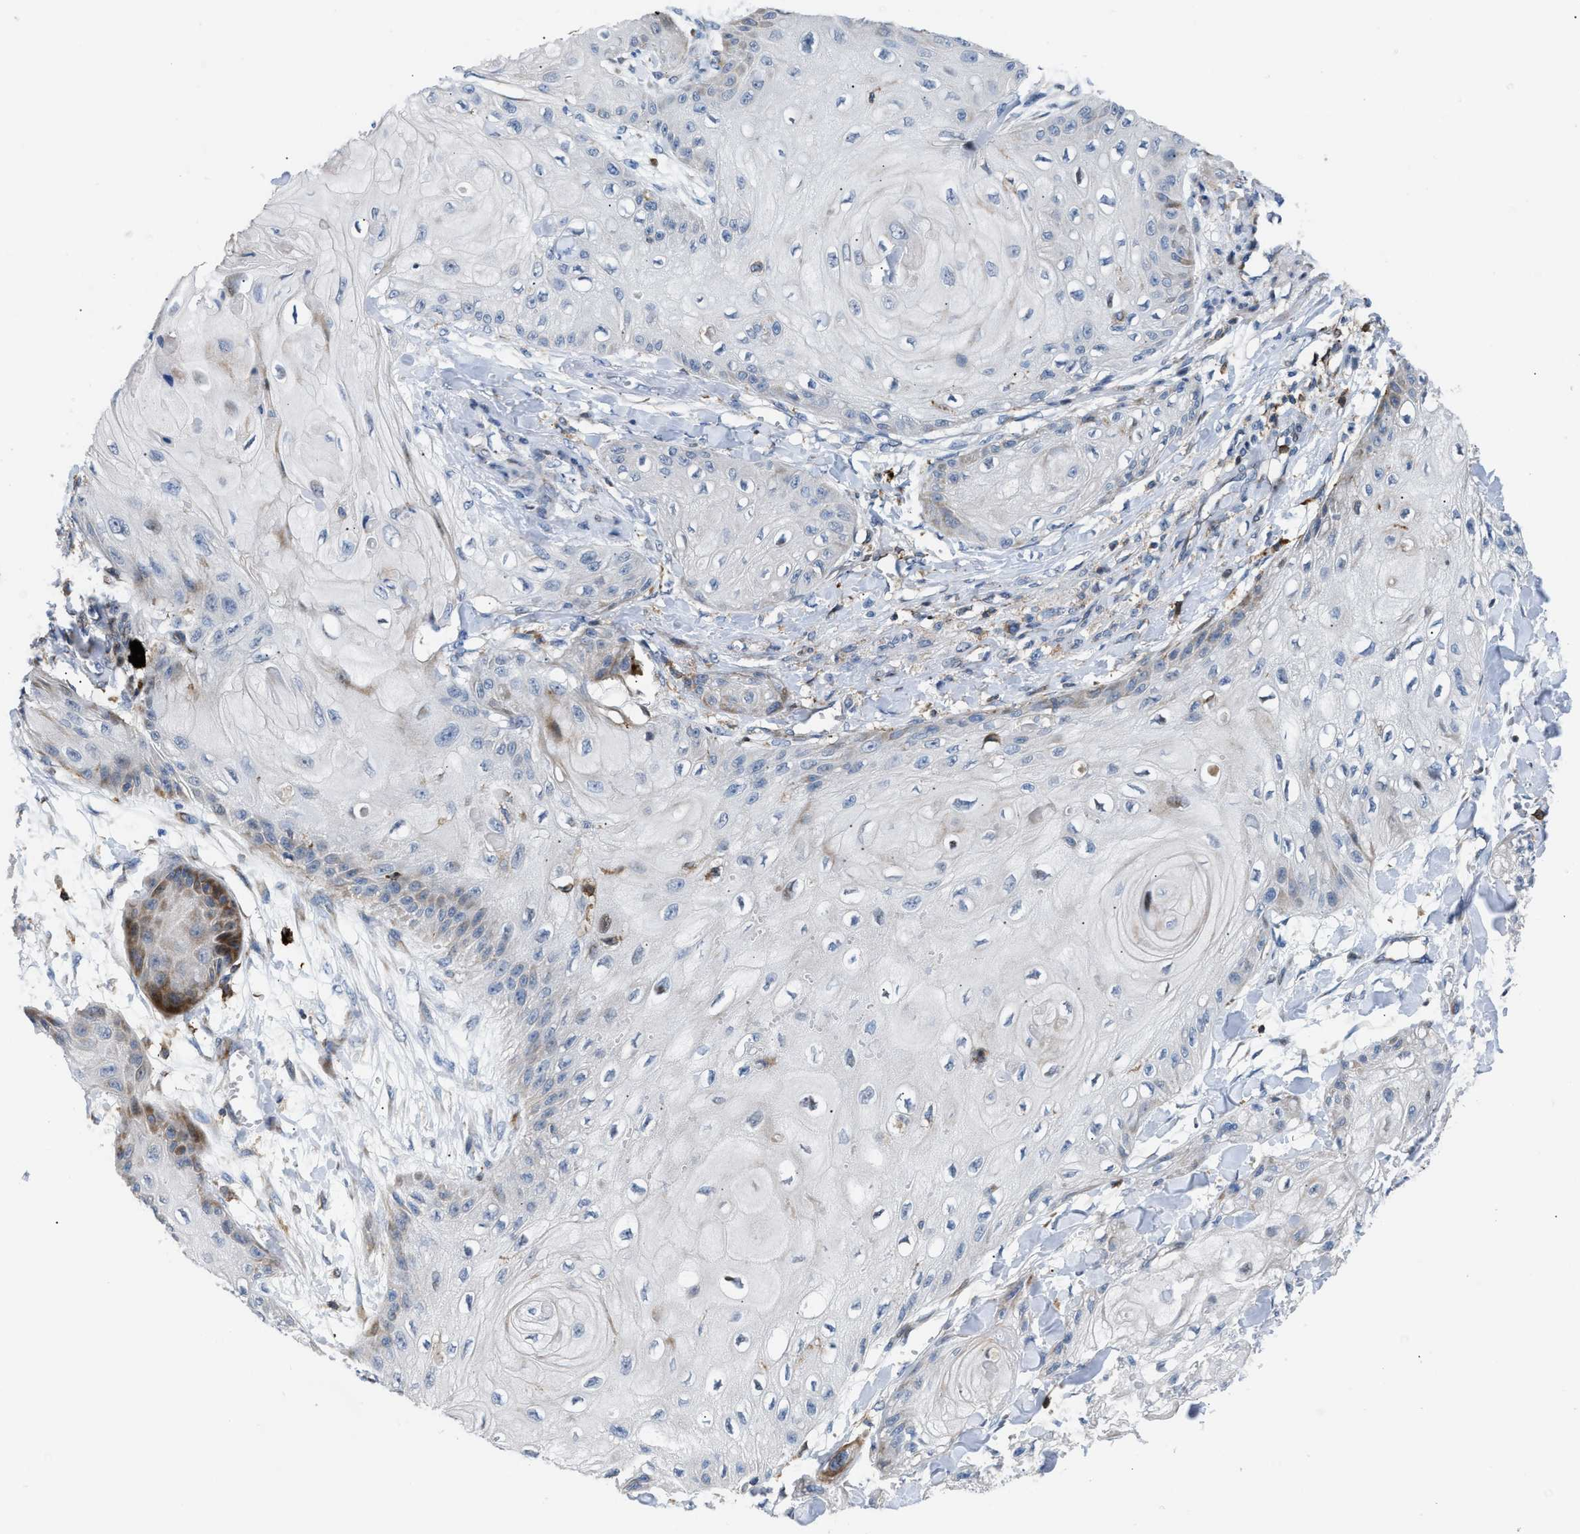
{"staining": {"intensity": "negative", "quantity": "none", "location": "none"}, "tissue": "skin cancer", "cell_type": "Tumor cells", "image_type": "cancer", "snomed": [{"axis": "morphology", "description": "Squamous cell carcinoma, NOS"}, {"axis": "topography", "description": "Skin"}], "caption": "Skin cancer (squamous cell carcinoma) stained for a protein using IHC shows no staining tumor cells.", "gene": "ATP9A", "patient": {"sex": "male", "age": 74}}